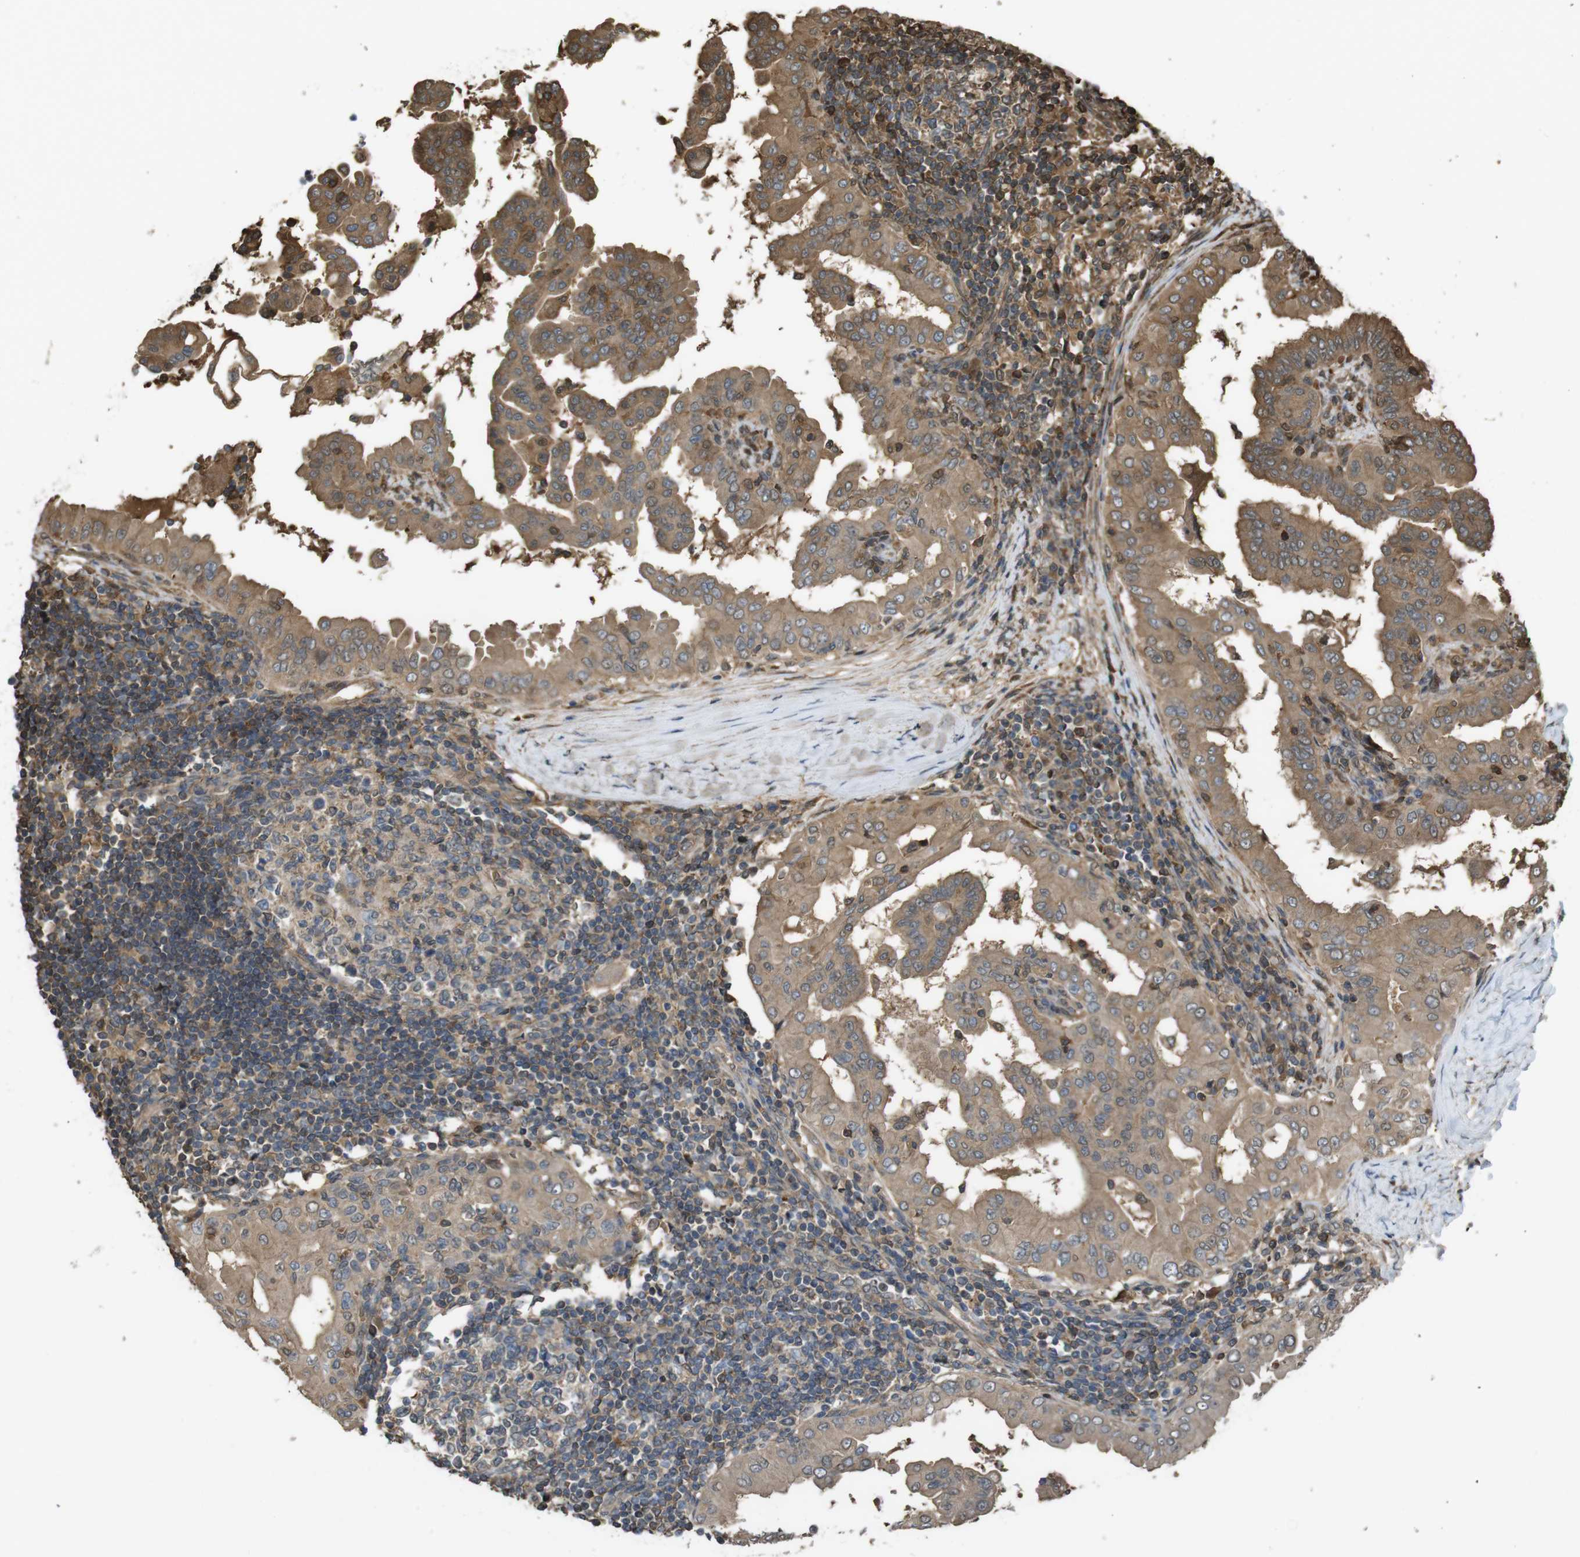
{"staining": {"intensity": "moderate", "quantity": ">75%", "location": "cytoplasmic/membranous"}, "tissue": "thyroid cancer", "cell_type": "Tumor cells", "image_type": "cancer", "snomed": [{"axis": "morphology", "description": "Papillary adenocarcinoma, NOS"}, {"axis": "topography", "description": "Thyroid gland"}], "caption": "The histopathology image exhibits immunohistochemical staining of thyroid cancer (papillary adenocarcinoma). There is moderate cytoplasmic/membranous staining is seen in approximately >75% of tumor cells.", "gene": "ARHGDIA", "patient": {"sex": "male", "age": 33}}